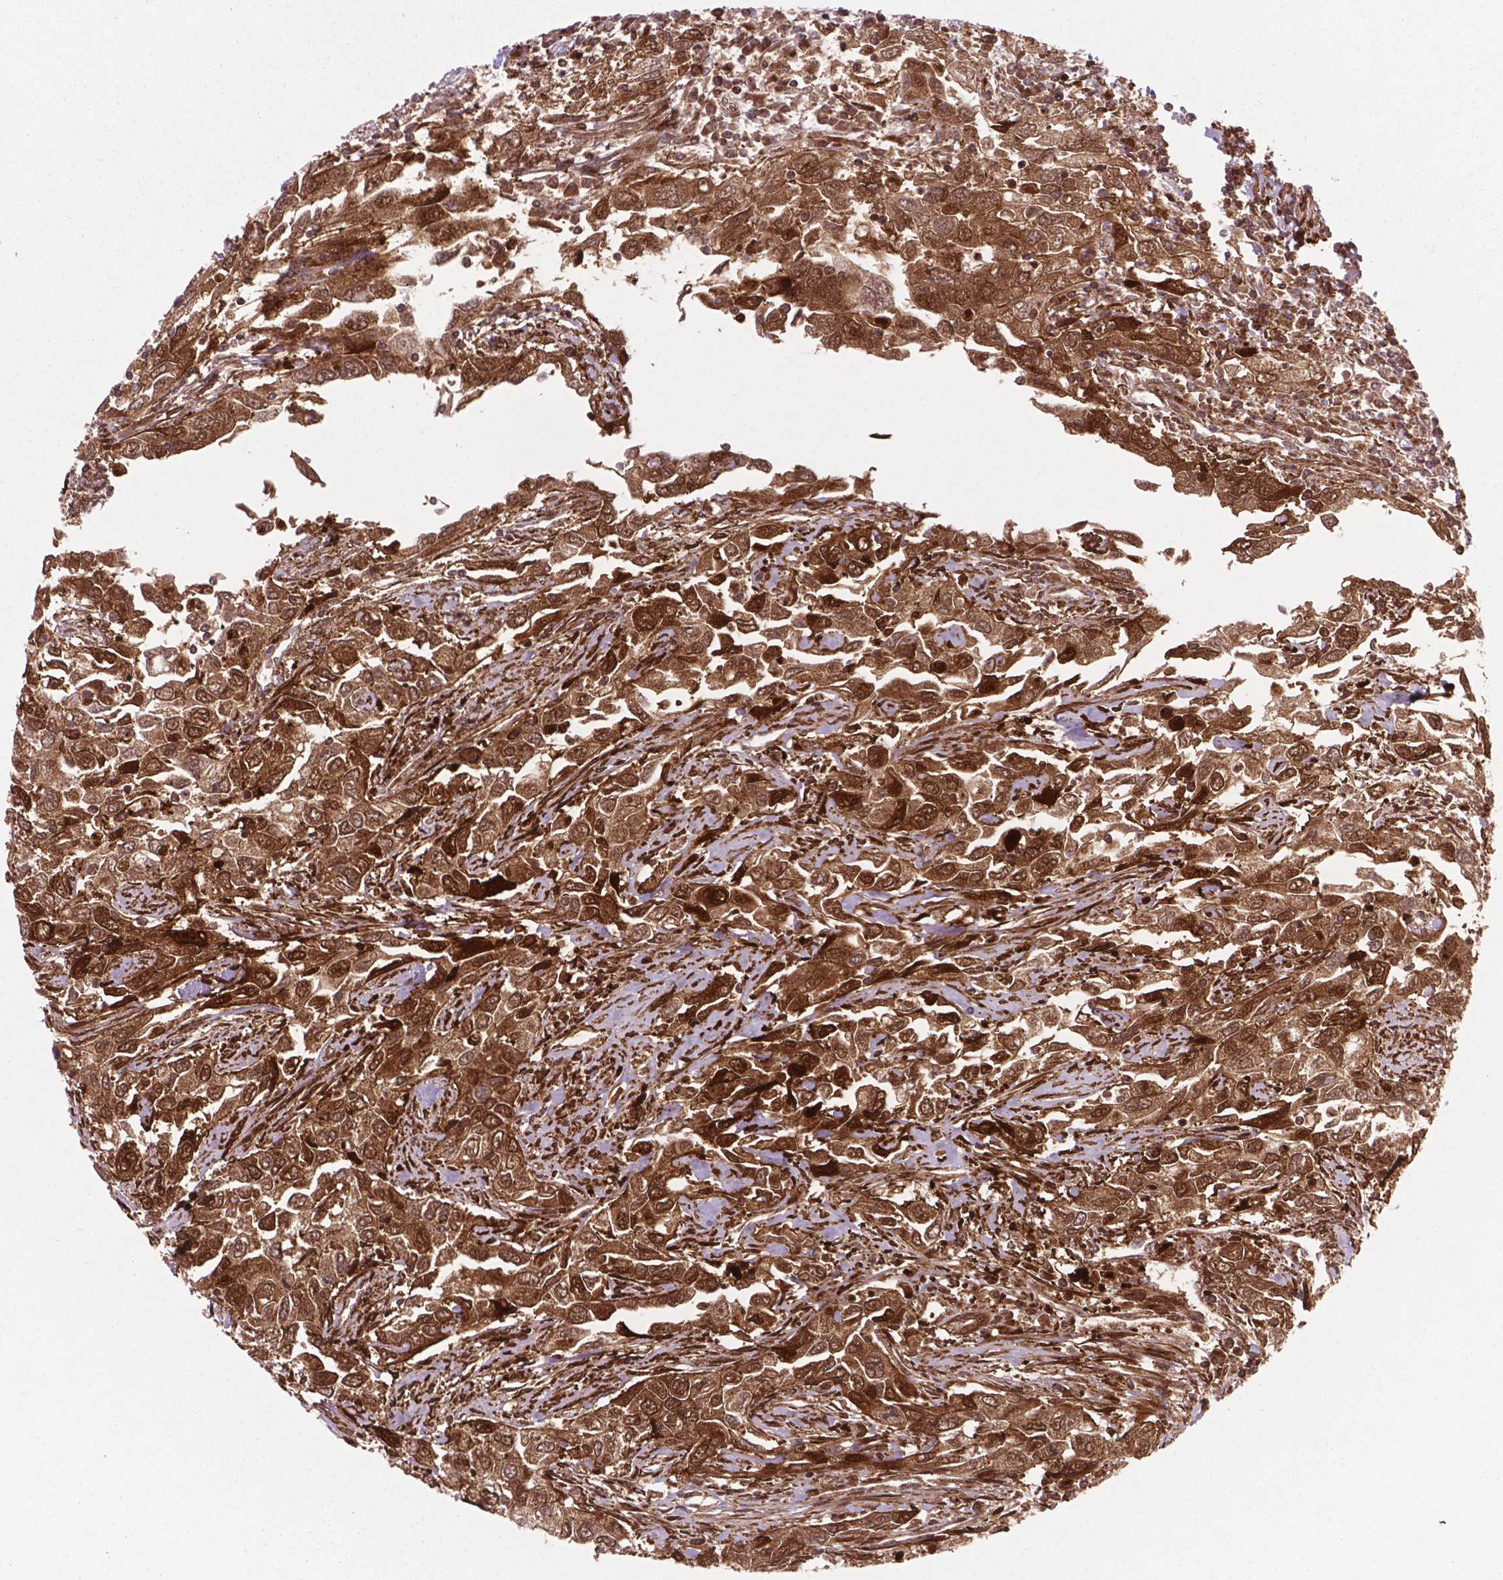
{"staining": {"intensity": "strong", "quantity": ">75%", "location": "cytoplasmic/membranous"}, "tissue": "urothelial cancer", "cell_type": "Tumor cells", "image_type": "cancer", "snomed": [{"axis": "morphology", "description": "Urothelial carcinoma, High grade"}, {"axis": "topography", "description": "Urinary bladder"}], "caption": "Human urothelial carcinoma (high-grade) stained for a protein (brown) shows strong cytoplasmic/membranous positive expression in approximately >75% of tumor cells.", "gene": "LDHA", "patient": {"sex": "male", "age": 76}}